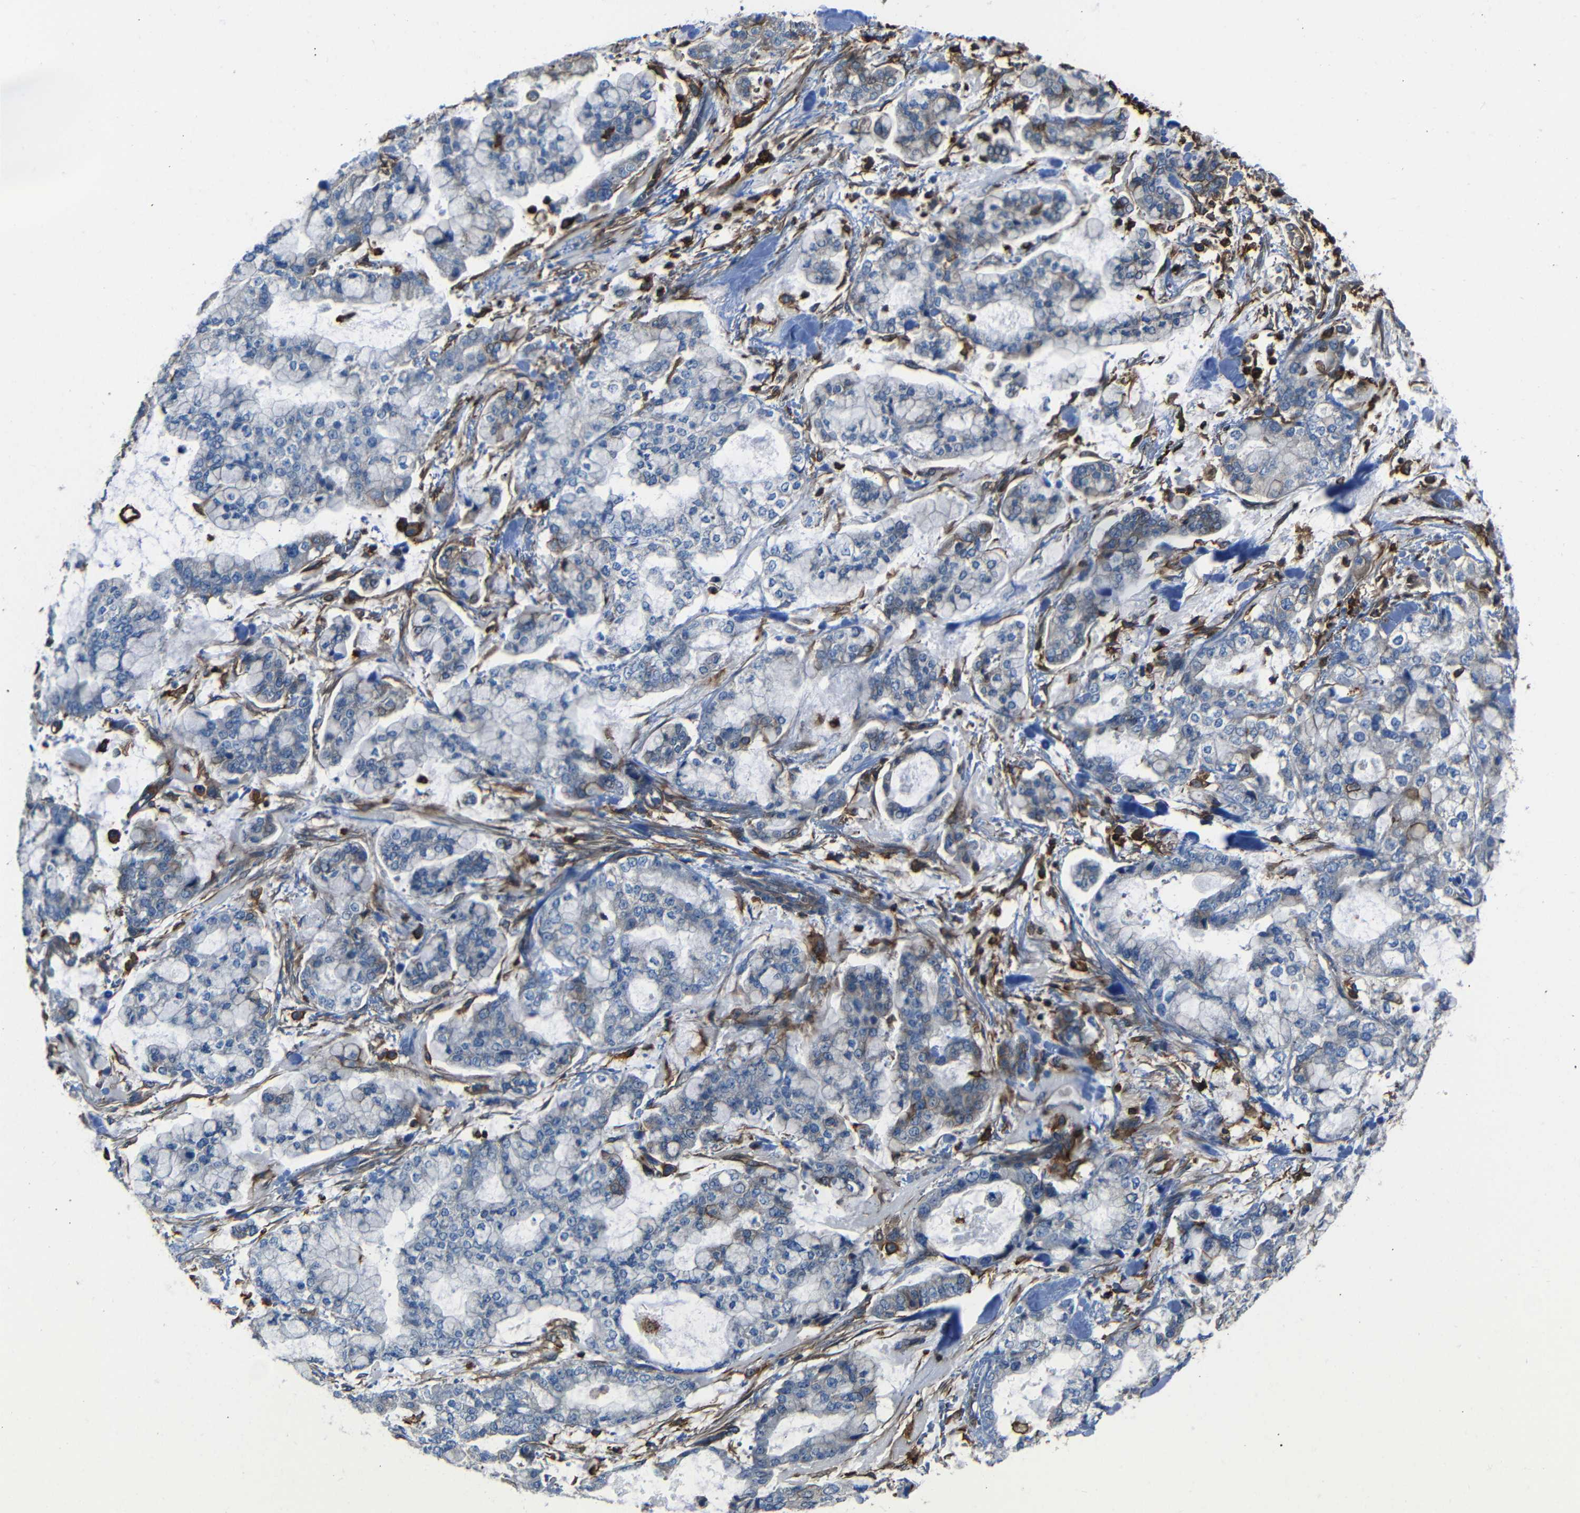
{"staining": {"intensity": "negative", "quantity": "none", "location": "none"}, "tissue": "stomach cancer", "cell_type": "Tumor cells", "image_type": "cancer", "snomed": [{"axis": "morphology", "description": "Normal tissue, NOS"}, {"axis": "morphology", "description": "Adenocarcinoma, NOS"}, {"axis": "topography", "description": "Stomach, upper"}, {"axis": "topography", "description": "Stomach"}], "caption": "Tumor cells show no significant protein positivity in stomach cancer (adenocarcinoma). (DAB immunohistochemistry, high magnification).", "gene": "ADGRE5", "patient": {"sex": "male", "age": 76}}